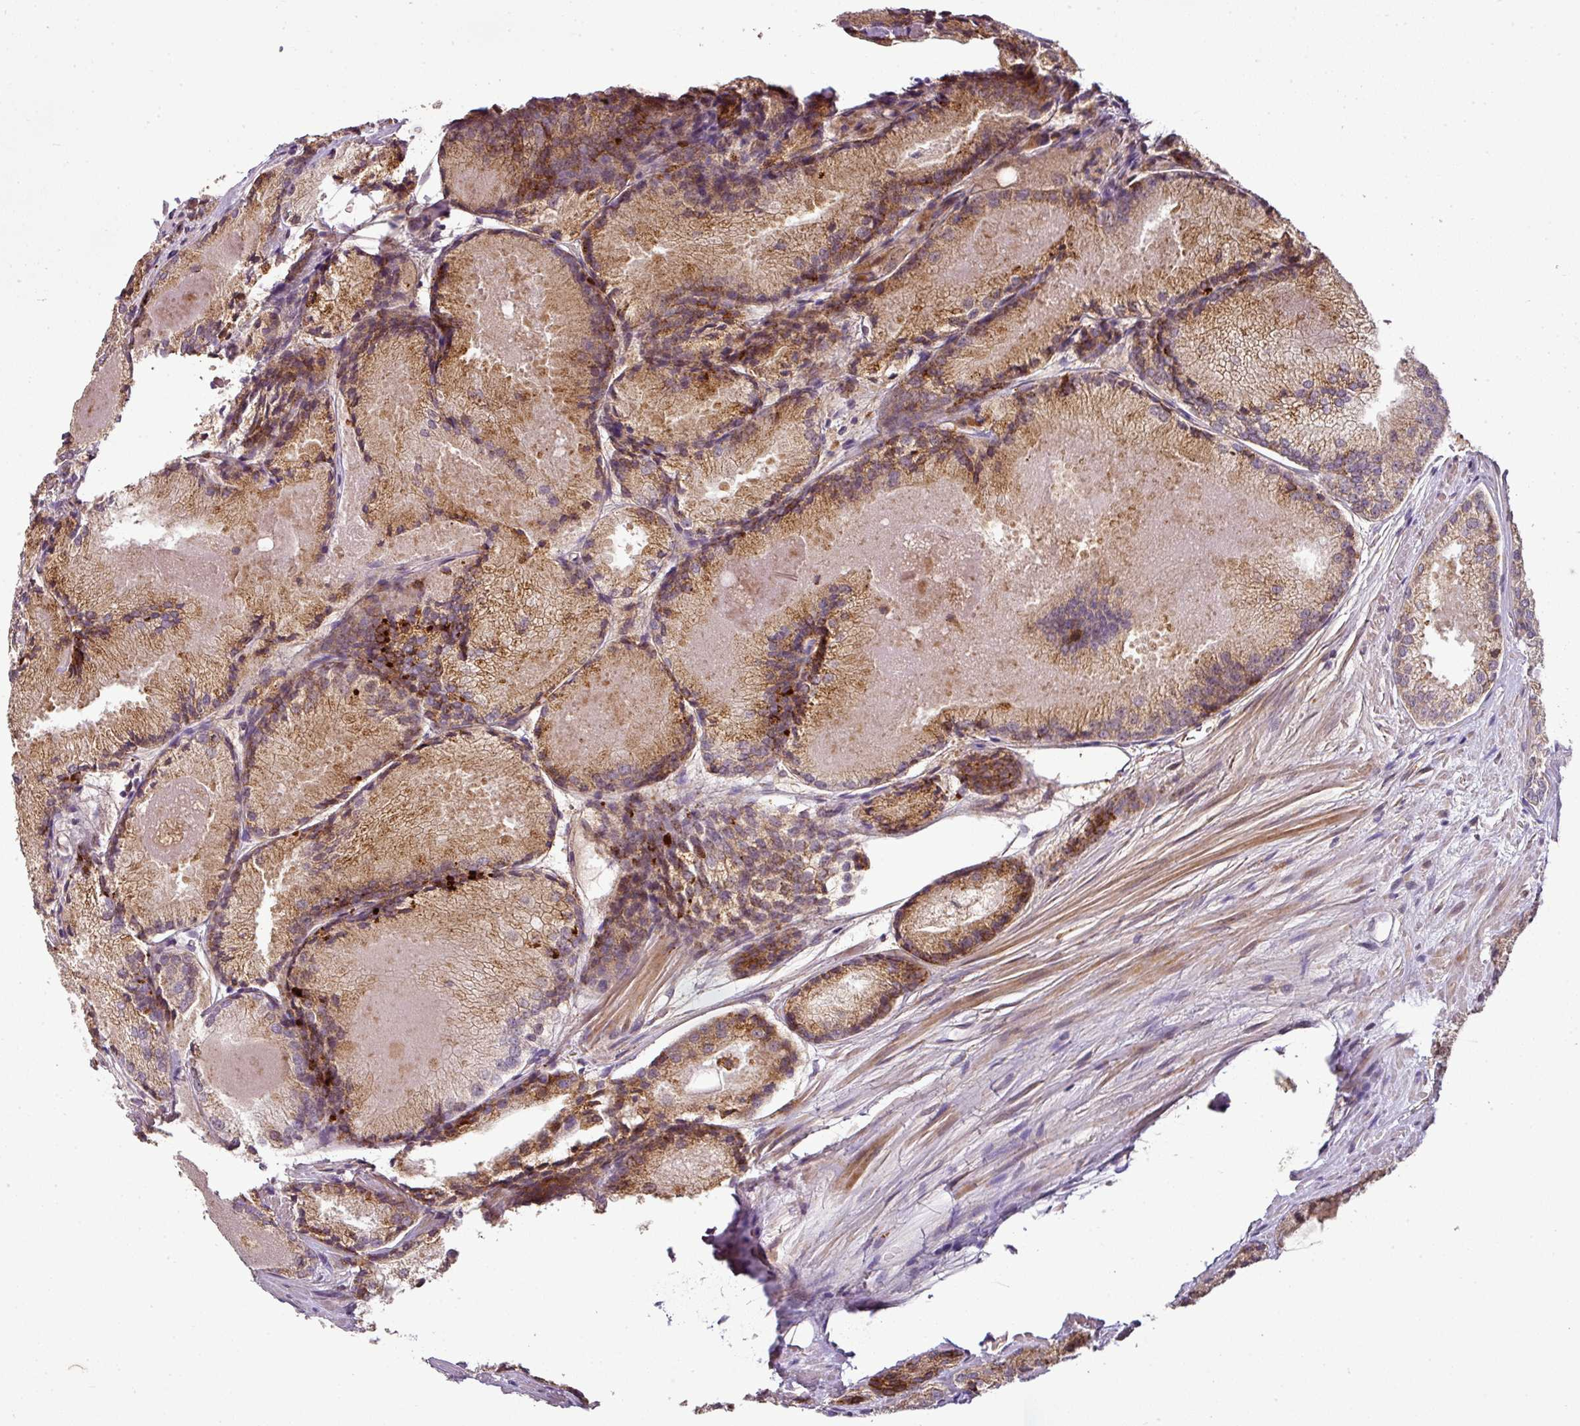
{"staining": {"intensity": "moderate", "quantity": ">75%", "location": "cytoplasmic/membranous"}, "tissue": "prostate cancer", "cell_type": "Tumor cells", "image_type": "cancer", "snomed": [{"axis": "morphology", "description": "Adenocarcinoma, Low grade"}, {"axis": "topography", "description": "Prostate"}], "caption": "Prostate low-grade adenocarcinoma stained with a protein marker exhibits moderate staining in tumor cells.", "gene": "SPCS3", "patient": {"sex": "male", "age": 68}}